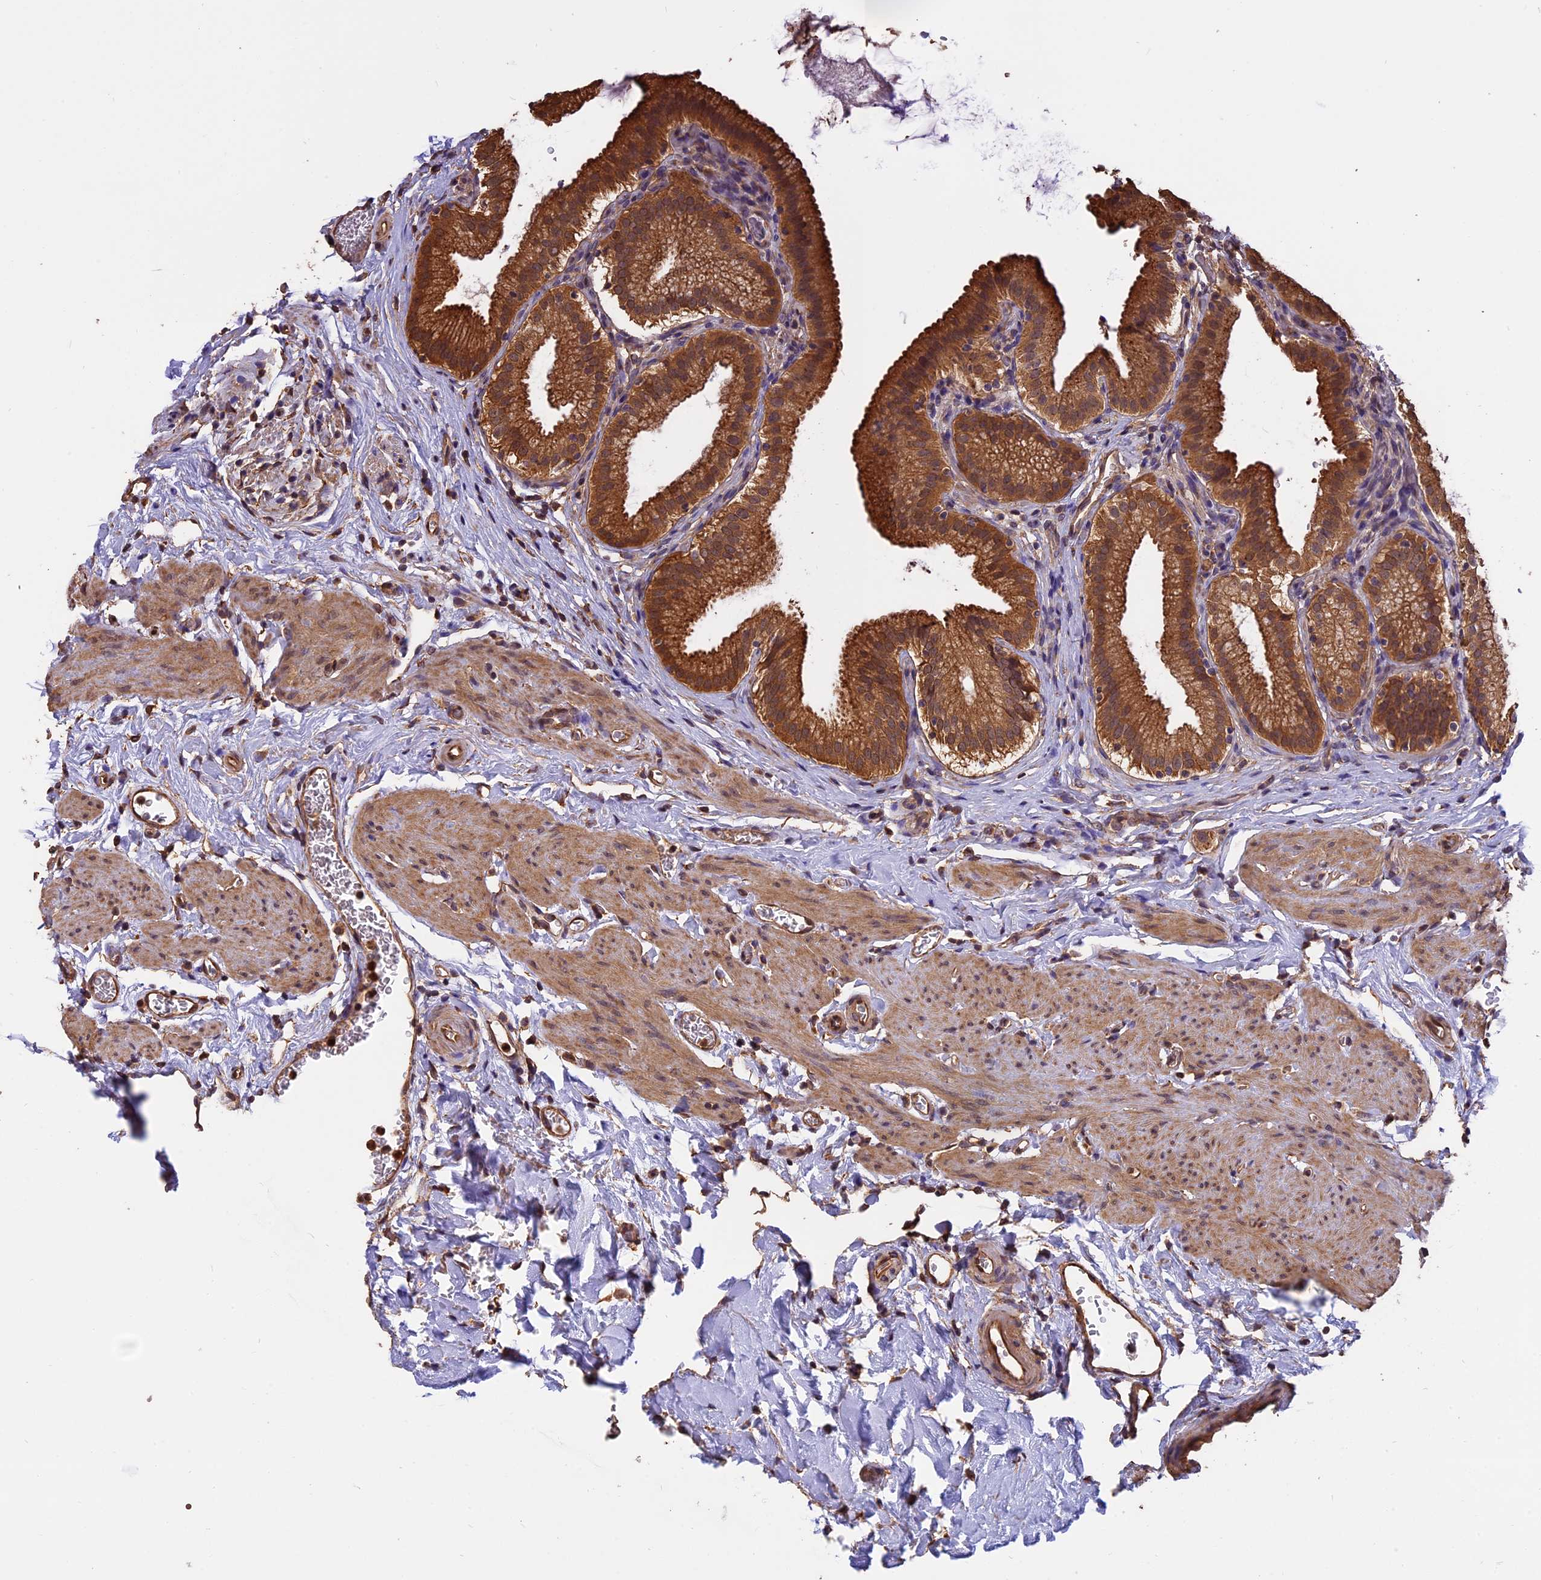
{"staining": {"intensity": "strong", "quantity": ">75%", "location": "cytoplasmic/membranous"}, "tissue": "gallbladder", "cell_type": "Glandular cells", "image_type": "normal", "snomed": [{"axis": "morphology", "description": "Normal tissue, NOS"}, {"axis": "topography", "description": "Gallbladder"}], "caption": "DAB (3,3'-diaminobenzidine) immunohistochemical staining of unremarkable human gallbladder exhibits strong cytoplasmic/membranous protein staining in approximately >75% of glandular cells. (DAB IHC with brightfield microscopy, high magnification).", "gene": "CHMP2A", "patient": {"sex": "male", "age": 54}}